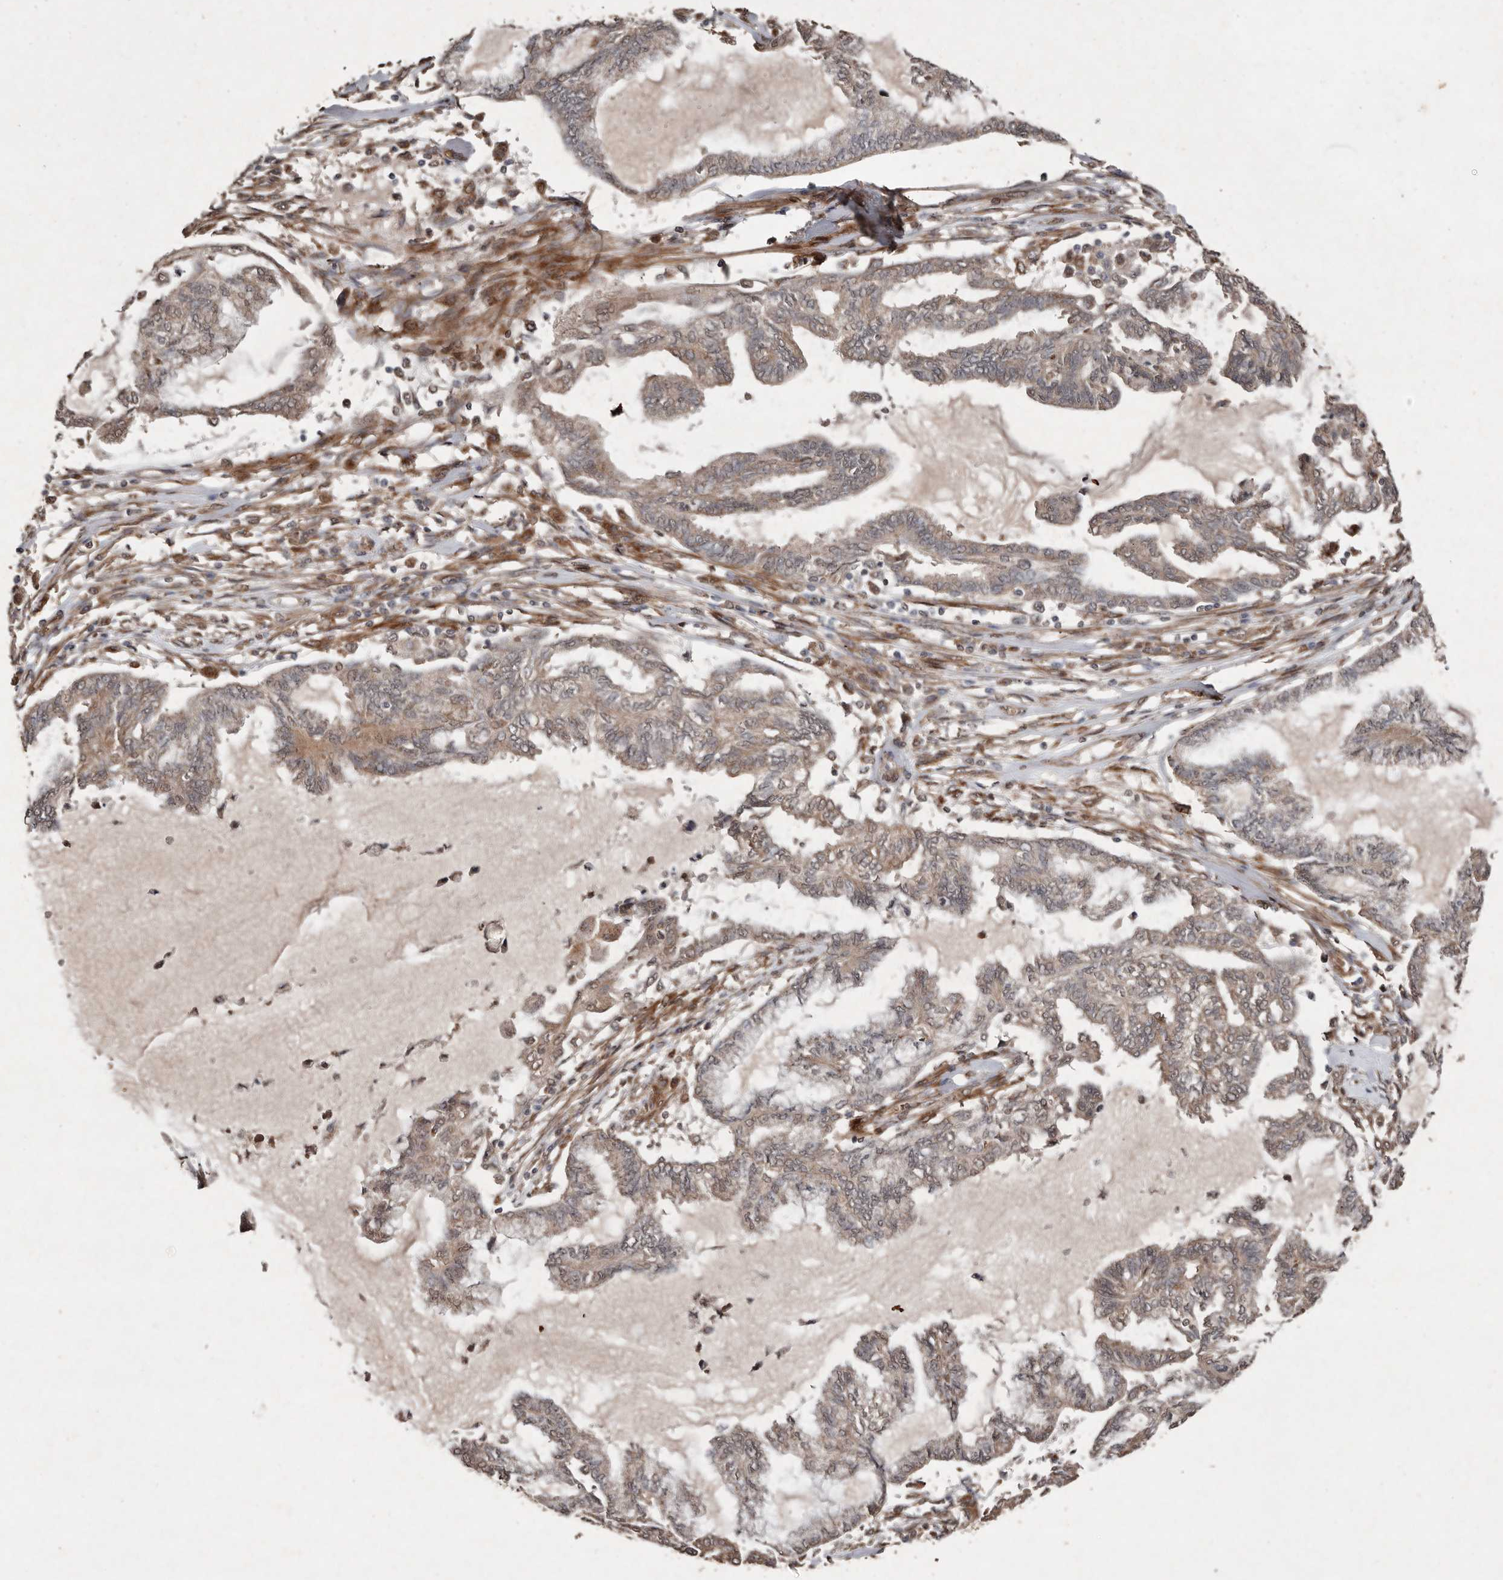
{"staining": {"intensity": "weak", "quantity": "25%-75%", "location": "cytoplasmic/membranous"}, "tissue": "endometrial cancer", "cell_type": "Tumor cells", "image_type": "cancer", "snomed": [{"axis": "morphology", "description": "Adenocarcinoma, NOS"}, {"axis": "topography", "description": "Endometrium"}], "caption": "Approximately 25%-75% of tumor cells in adenocarcinoma (endometrial) show weak cytoplasmic/membranous protein expression as visualized by brown immunohistochemical staining.", "gene": "DIP2C", "patient": {"sex": "female", "age": 86}}